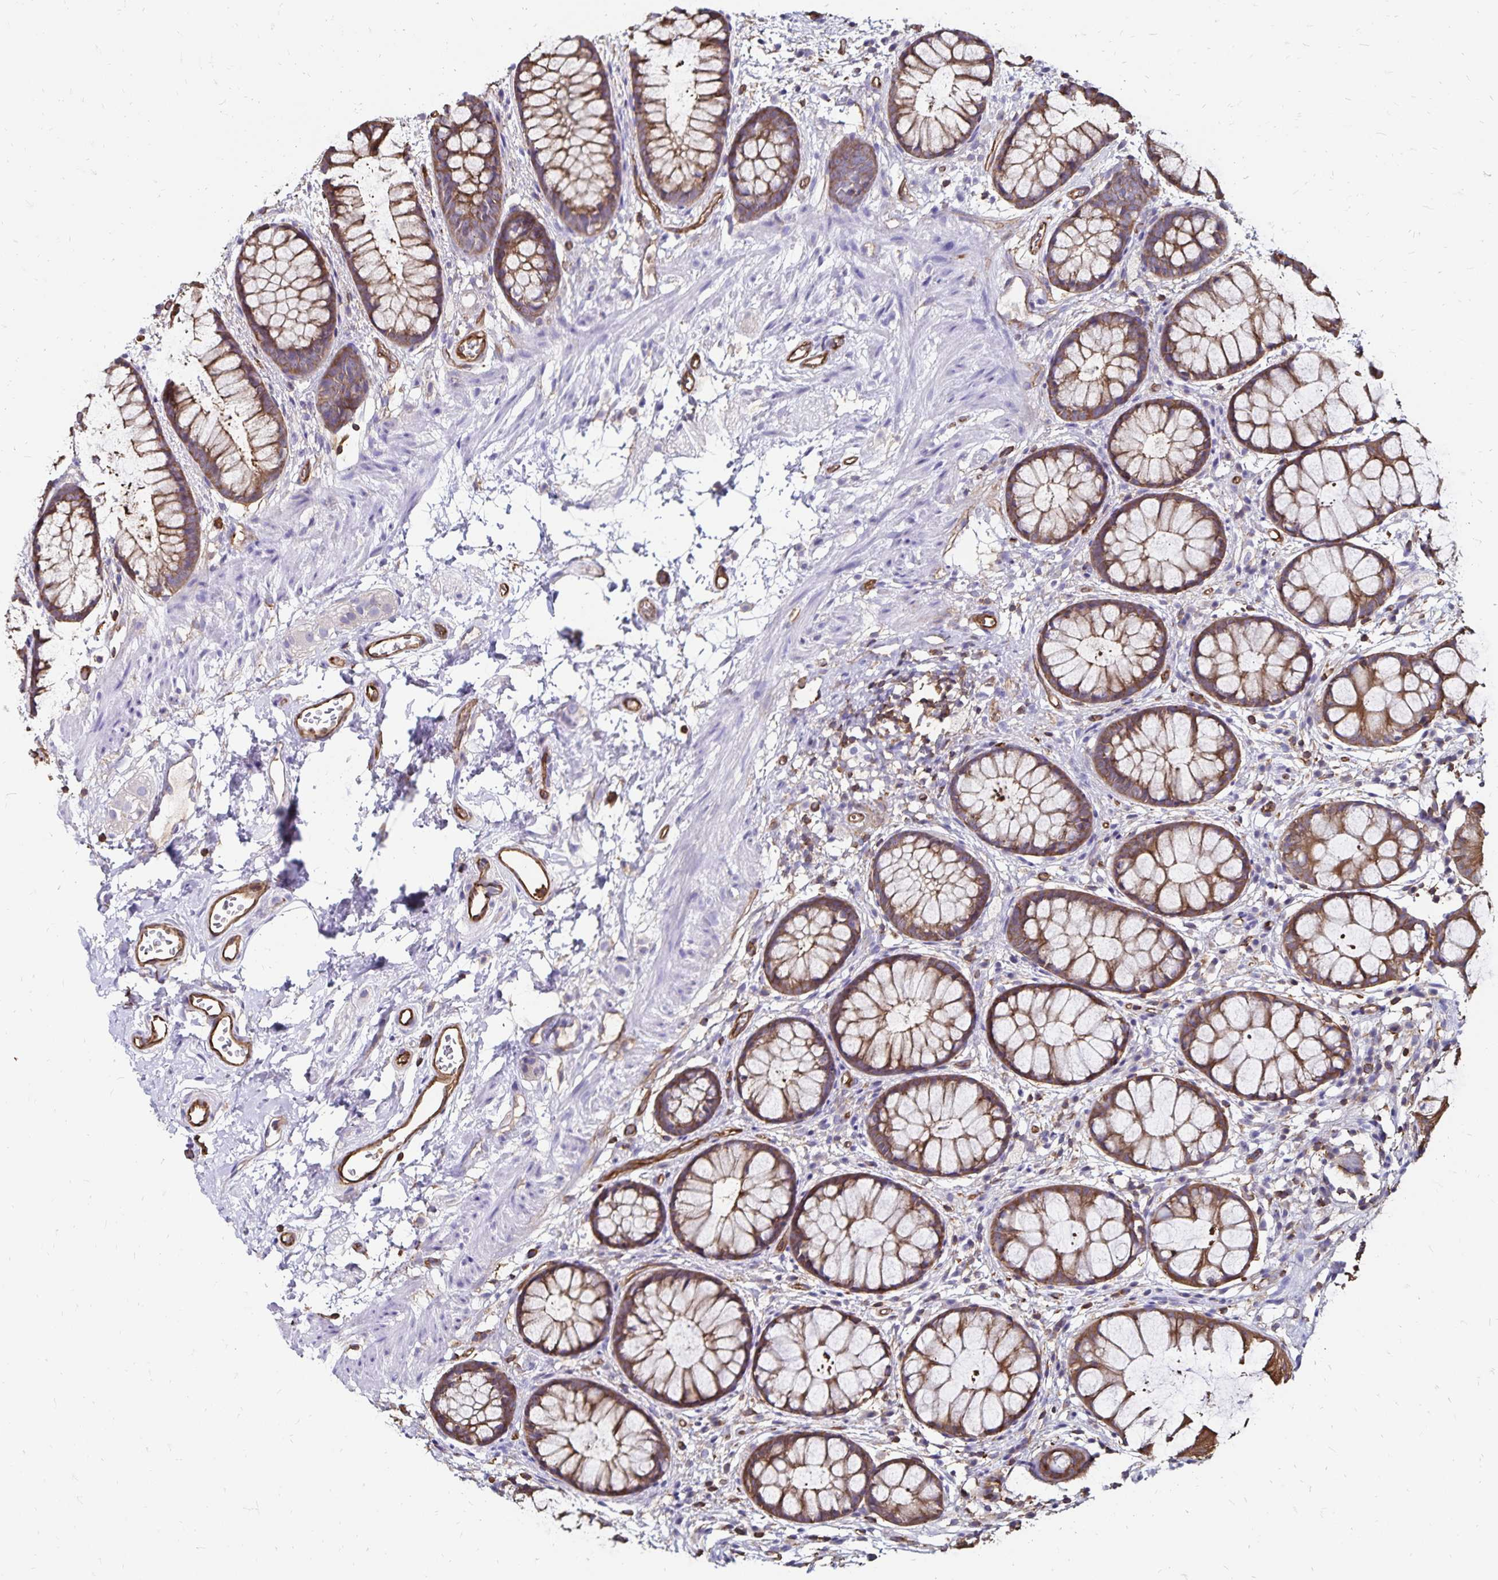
{"staining": {"intensity": "moderate", "quantity": ">75%", "location": "cytoplasmic/membranous"}, "tissue": "rectum", "cell_type": "Glandular cells", "image_type": "normal", "snomed": [{"axis": "morphology", "description": "Normal tissue, NOS"}, {"axis": "topography", "description": "Rectum"}], "caption": "Benign rectum shows moderate cytoplasmic/membranous expression in about >75% of glandular cells, visualized by immunohistochemistry. (DAB IHC with brightfield microscopy, high magnification).", "gene": "RPRML", "patient": {"sex": "female", "age": 62}}